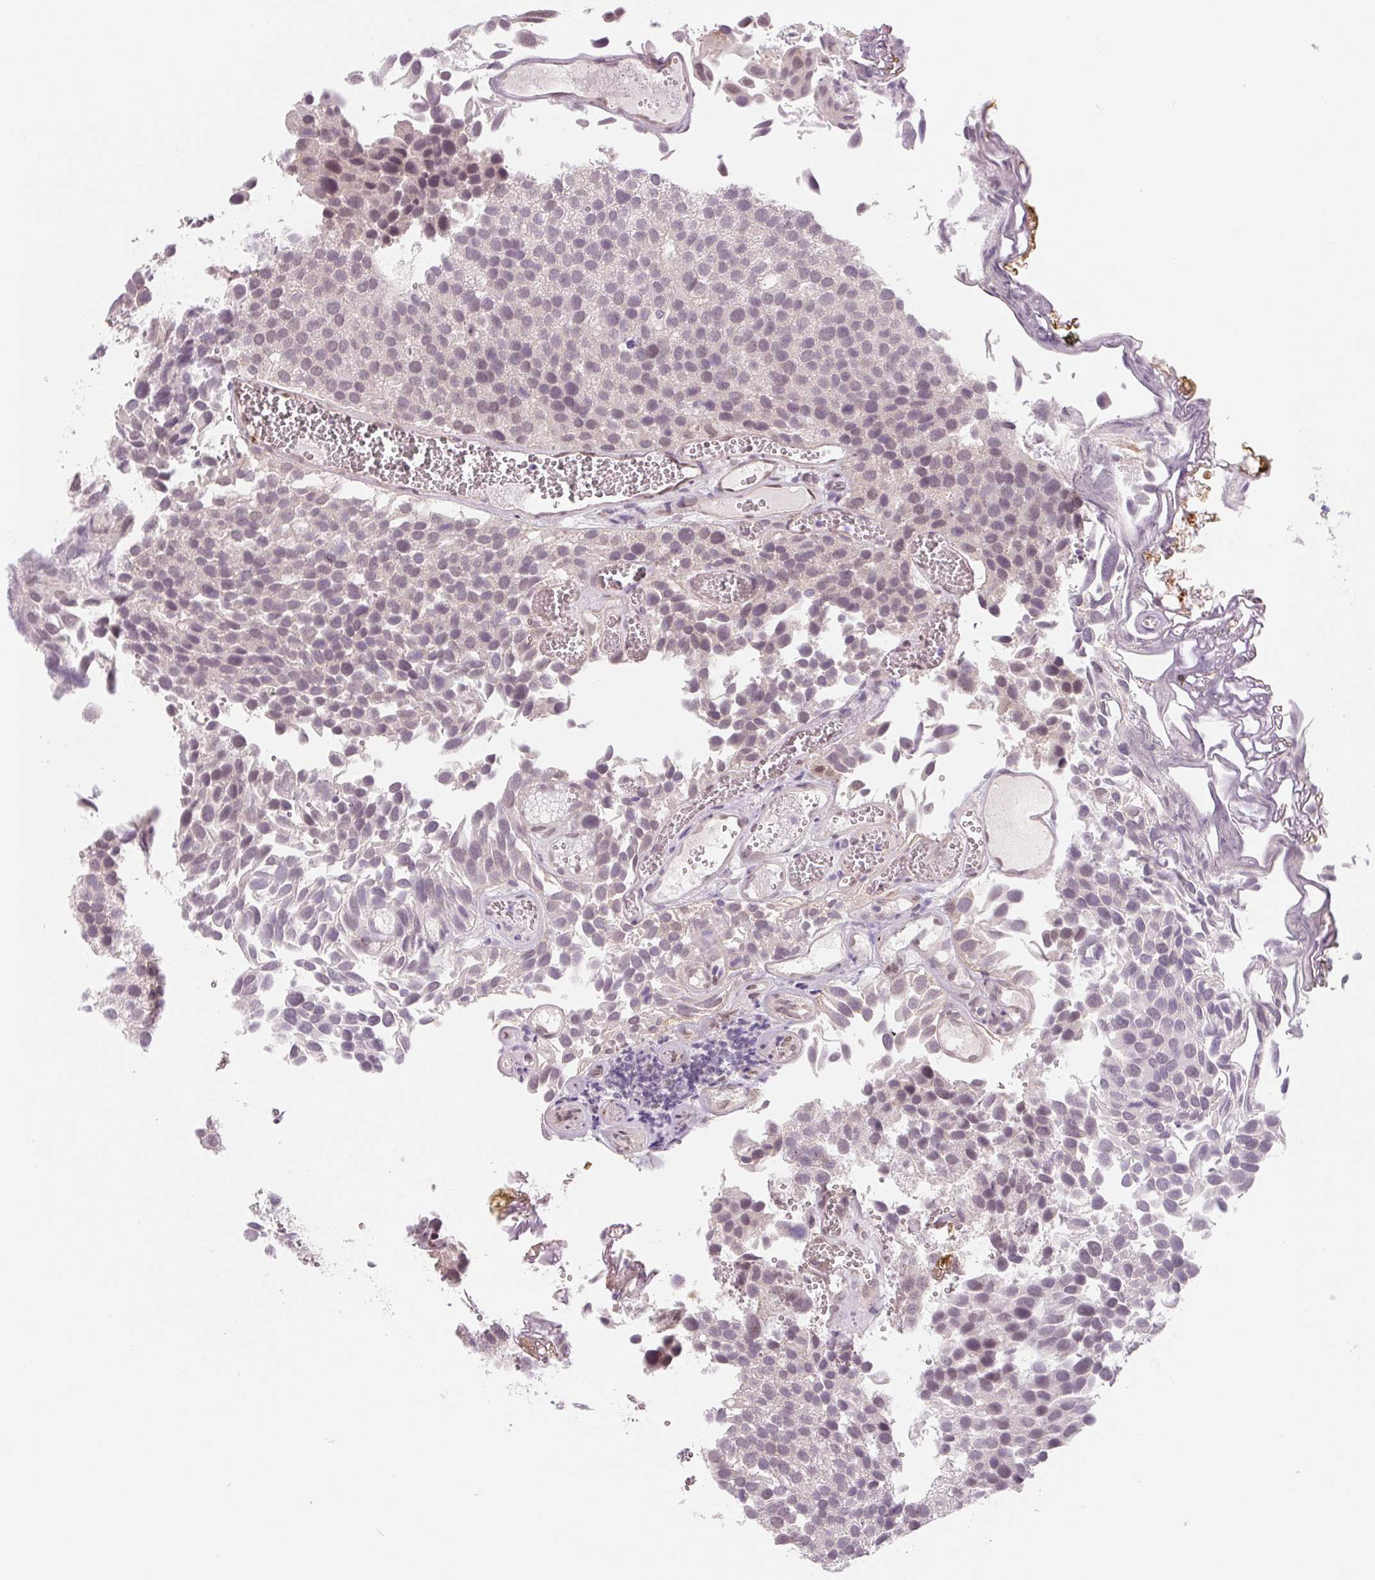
{"staining": {"intensity": "negative", "quantity": "none", "location": "none"}, "tissue": "urothelial cancer", "cell_type": "Tumor cells", "image_type": "cancer", "snomed": [{"axis": "morphology", "description": "Urothelial carcinoma, Low grade"}, {"axis": "topography", "description": "Urinary bladder"}], "caption": "There is no significant staining in tumor cells of low-grade urothelial carcinoma. (DAB immunohistochemistry (IHC), high magnification).", "gene": "CFC1", "patient": {"sex": "female", "age": 69}}